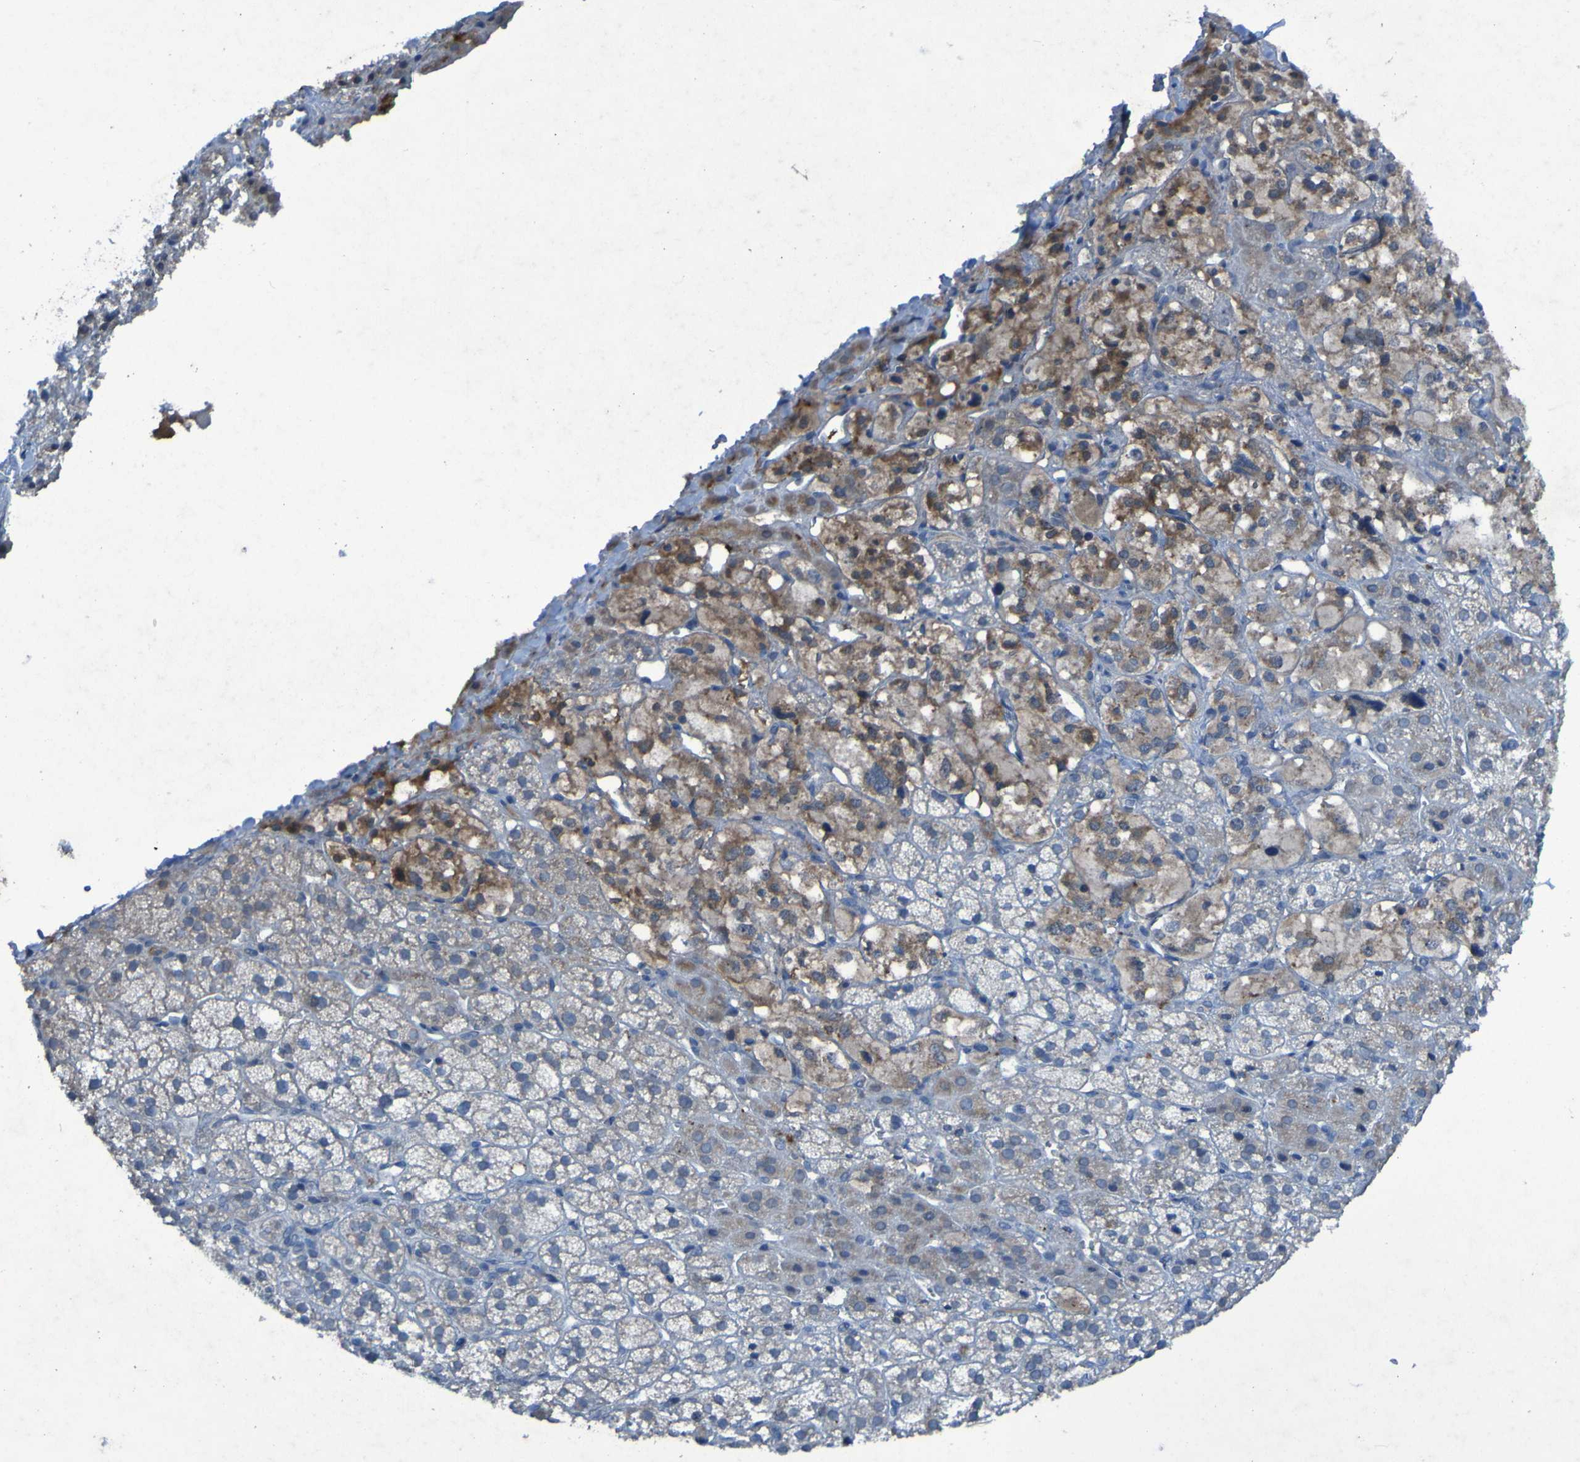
{"staining": {"intensity": "moderate", "quantity": "25%-75%", "location": "cytoplasmic/membranous"}, "tissue": "adrenal gland", "cell_type": "Glandular cells", "image_type": "normal", "snomed": [{"axis": "morphology", "description": "Normal tissue, NOS"}, {"axis": "topography", "description": "Adrenal gland"}], "caption": "Immunohistochemical staining of normal adrenal gland demonstrates 25%-75% levels of moderate cytoplasmic/membranous protein positivity in about 25%-75% of glandular cells.", "gene": "SGK2", "patient": {"sex": "male", "age": 56}}